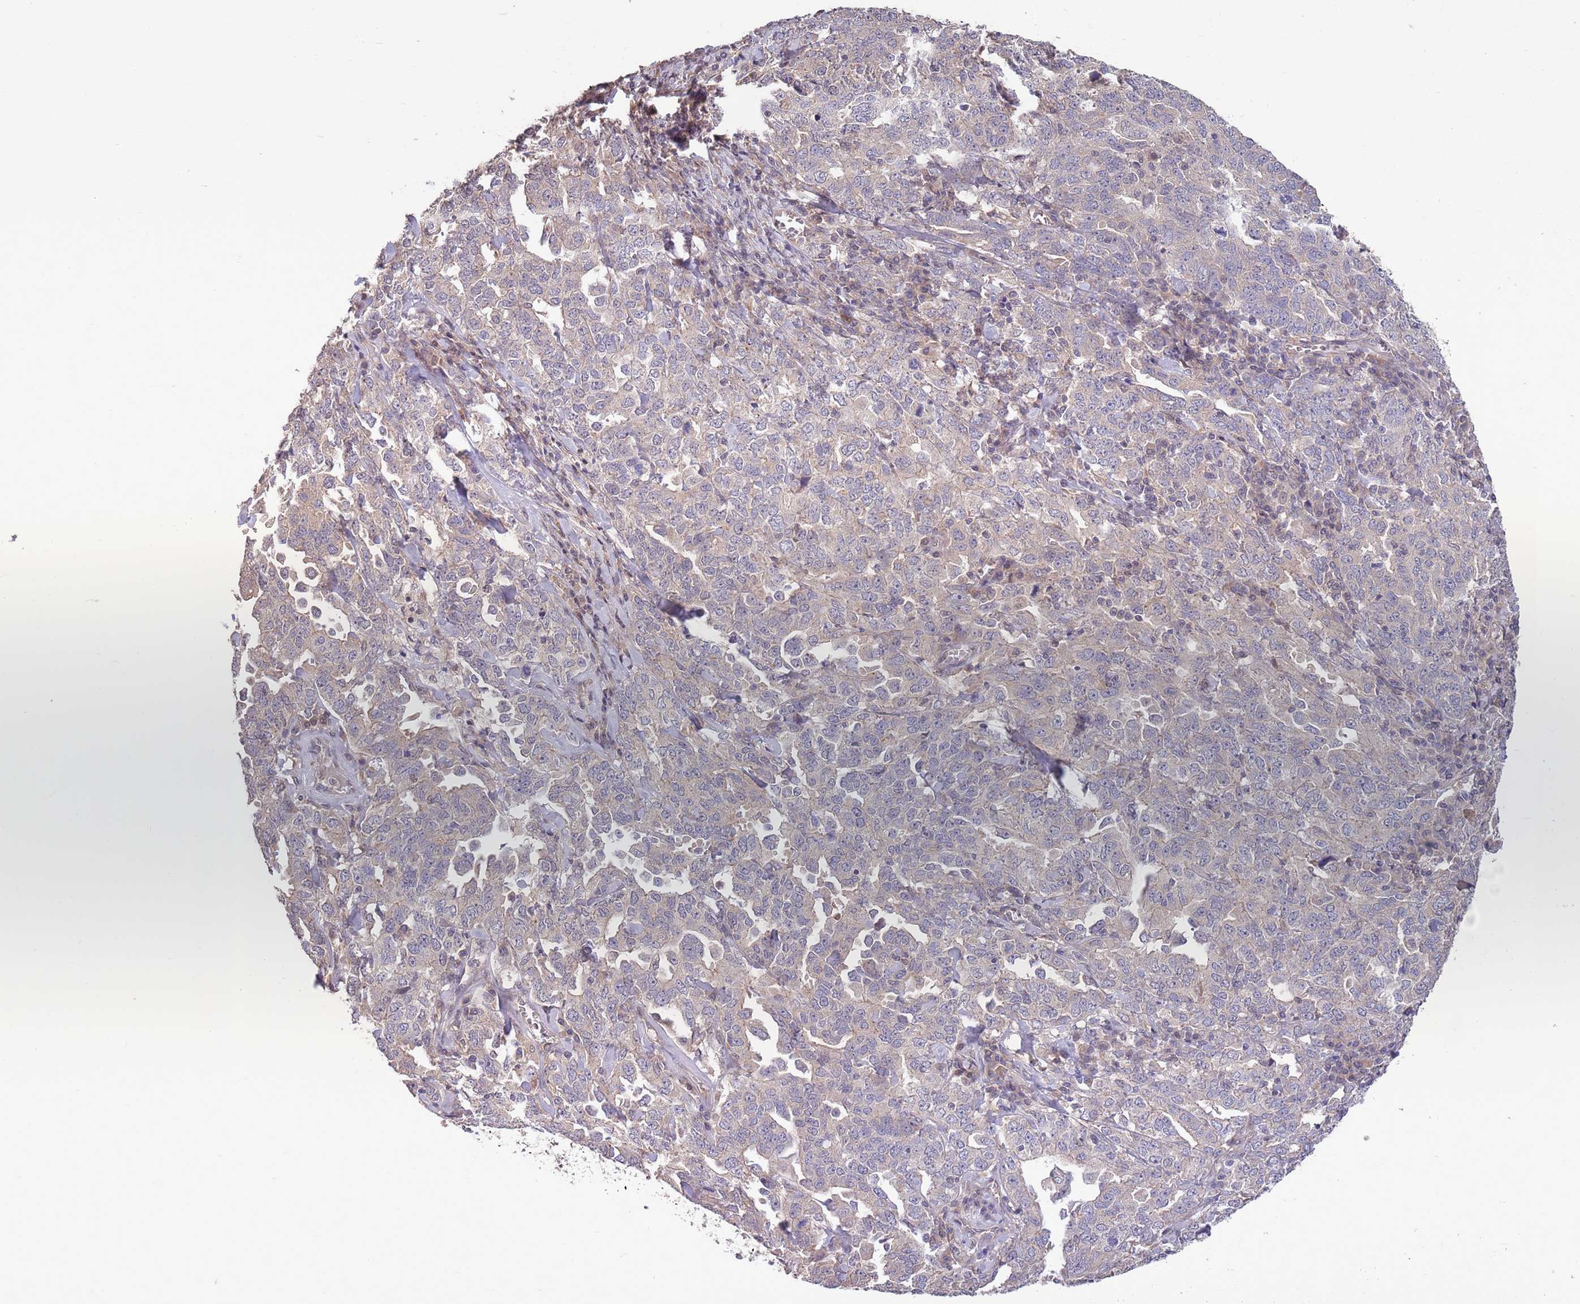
{"staining": {"intensity": "weak", "quantity": "25%-75%", "location": "cytoplasmic/membranous"}, "tissue": "ovarian cancer", "cell_type": "Tumor cells", "image_type": "cancer", "snomed": [{"axis": "morphology", "description": "Carcinoma, endometroid"}, {"axis": "topography", "description": "Ovary"}], "caption": "Protein staining of ovarian cancer tissue demonstrates weak cytoplasmic/membranous positivity in about 25%-75% of tumor cells.", "gene": "MARVELD2", "patient": {"sex": "female", "age": 62}}